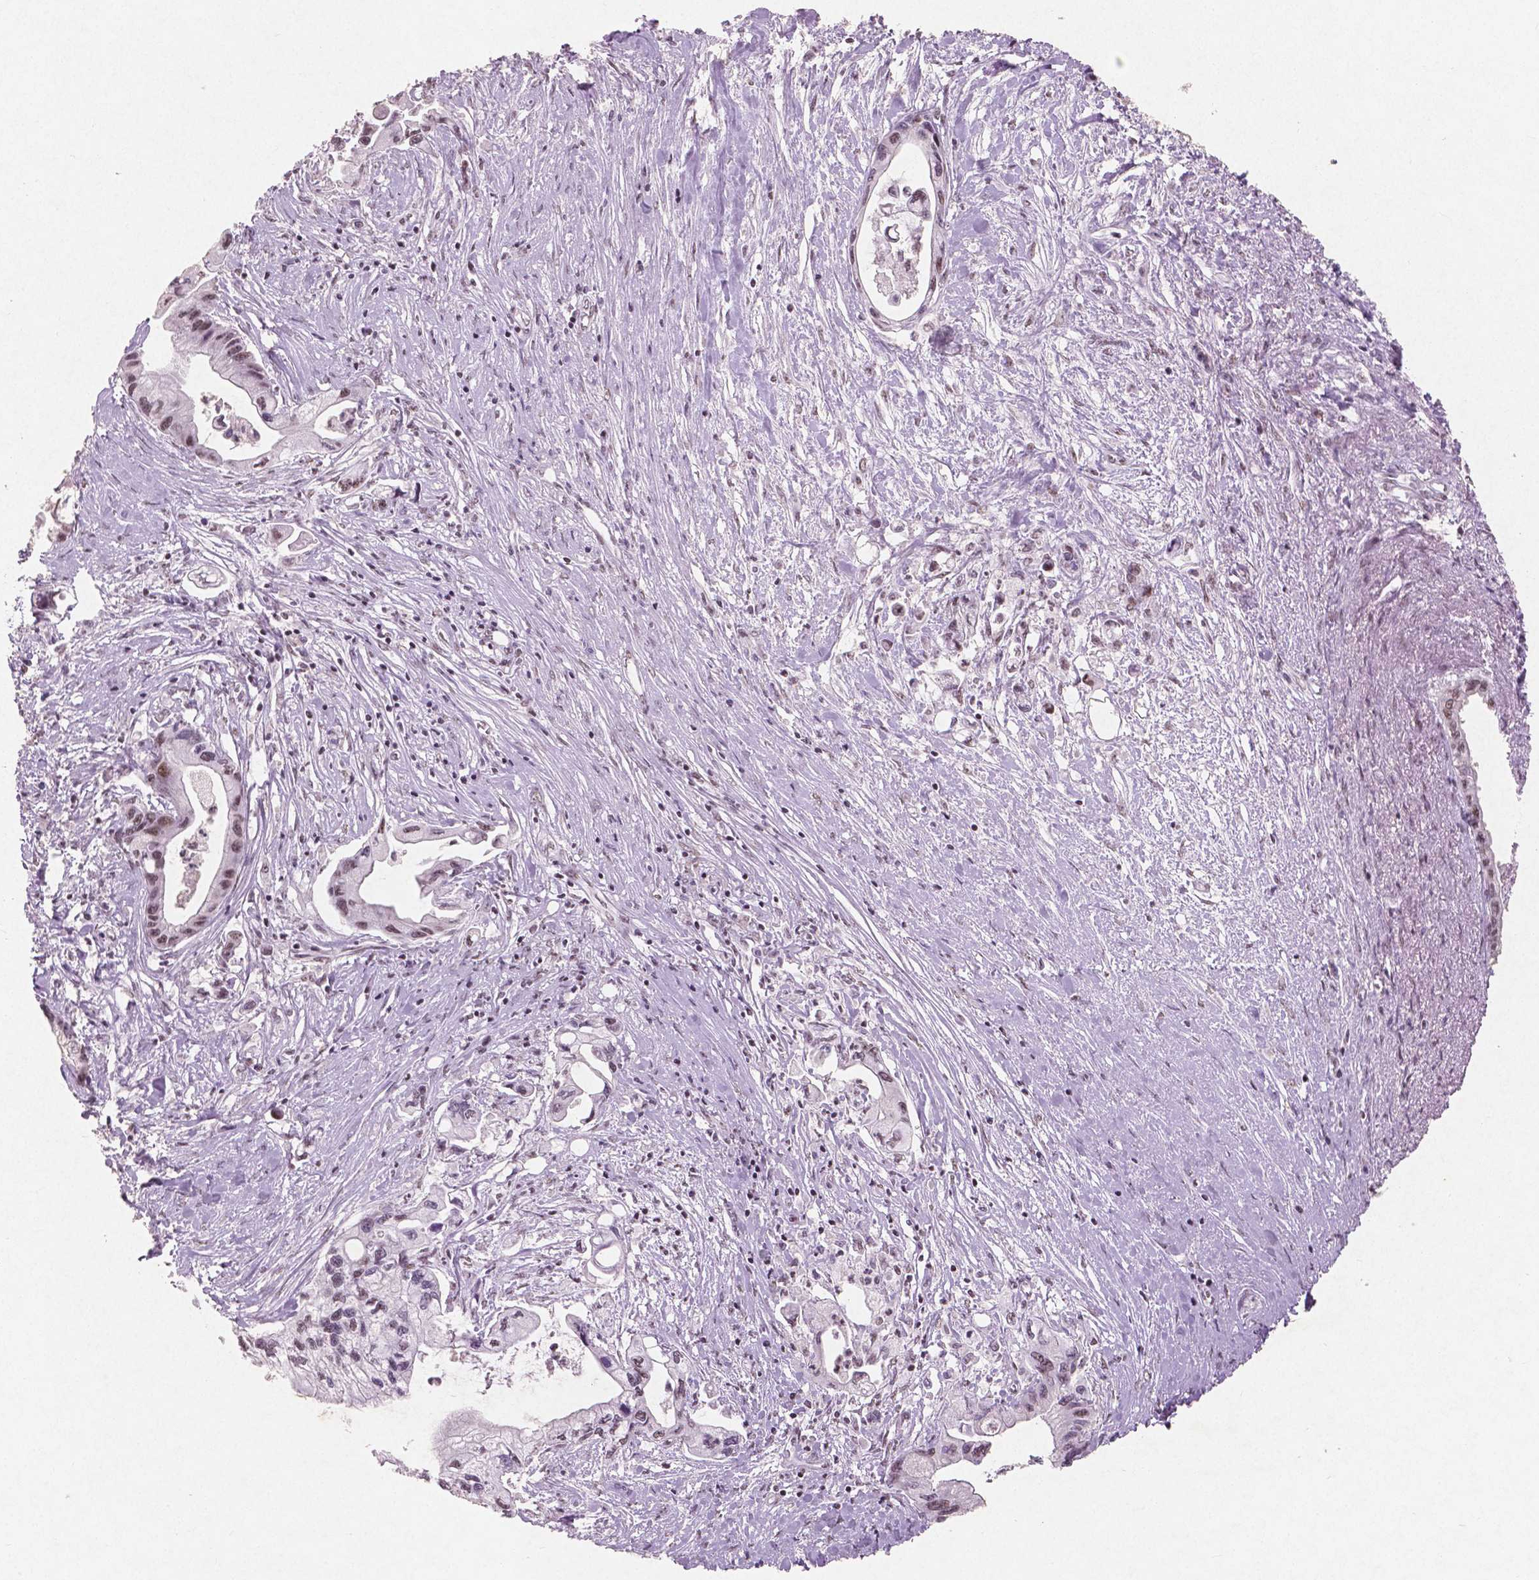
{"staining": {"intensity": "moderate", "quantity": "<25%", "location": "nuclear"}, "tissue": "pancreatic cancer", "cell_type": "Tumor cells", "image_type": "cancer", "snomed": [{"axis": "morphology", "description": "Adenocarcinoma, NOS"}, {"axis": "topography", "description": "Pancreas"}], "caption": "Protein staining demonstrates moderate nuclear expression in approximately <25% of tumor cells in pancreatic adenocarcinoma.", "gene": "BRD4", "patient": {"sex": "male", "age": 61}}